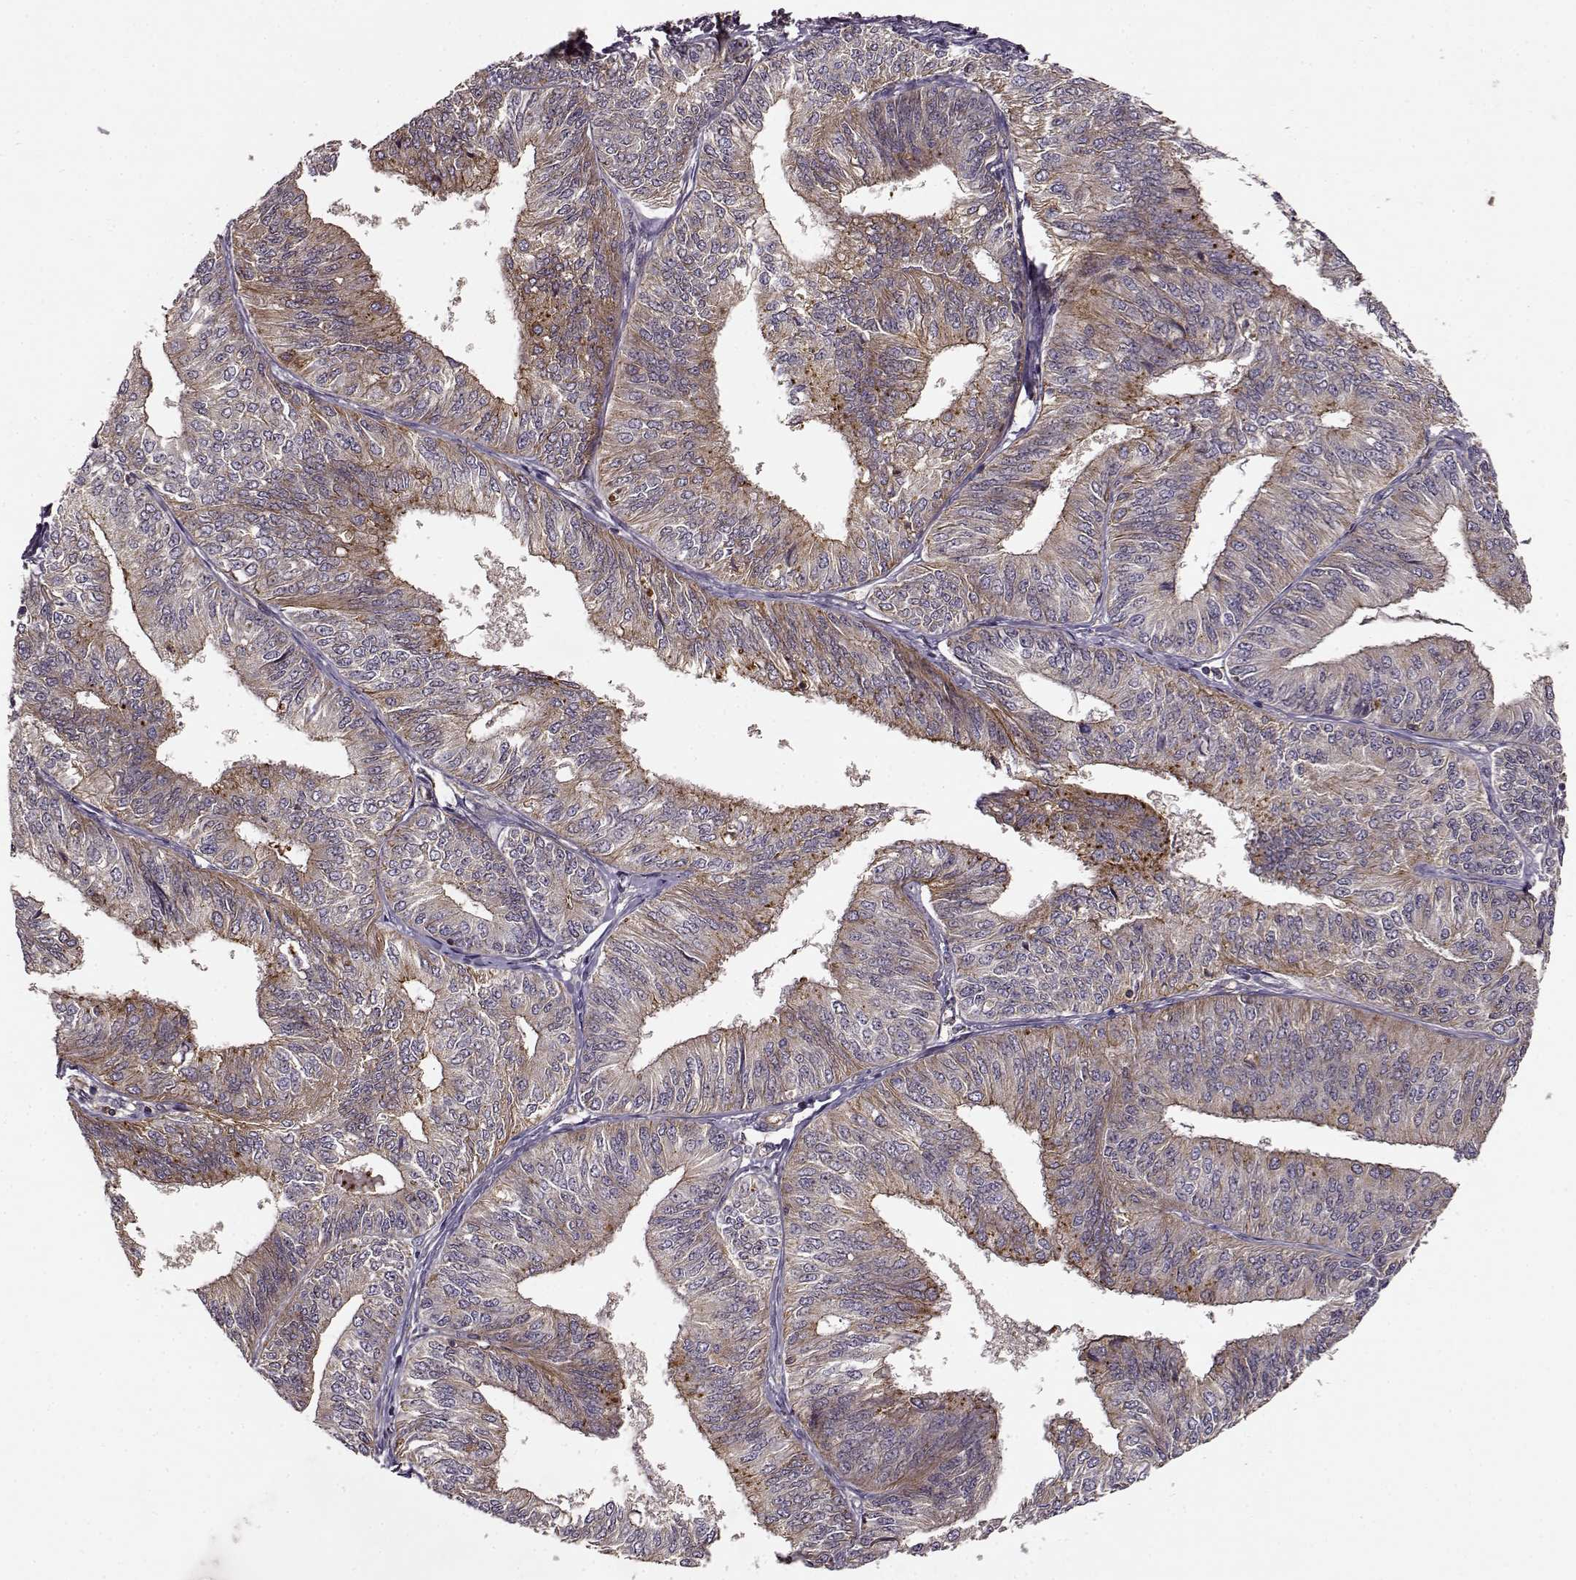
{"staining": {"intensity": "weak", "quantity": "25%-75%", "location": "cytoplasmic/membranous"}, "tissue": "endometrial cancer", "cell_type": "Tumor cells", "image_type": "cancer", "snomed": [{"axis": "morphology", "description": "Adenocarcinoma, NOS"}, {"axis": "topography", "description": "Endometrium"}], "caption": "Weak cytoplasmic/membranous positivity for a protein is seen in approximately 25%-75% of tumor cells of adenocarcinoma (endometrial) using immunohistochemistry.", "gene": "IFRD2", "patient": {"sex": "female", "age": 58}}